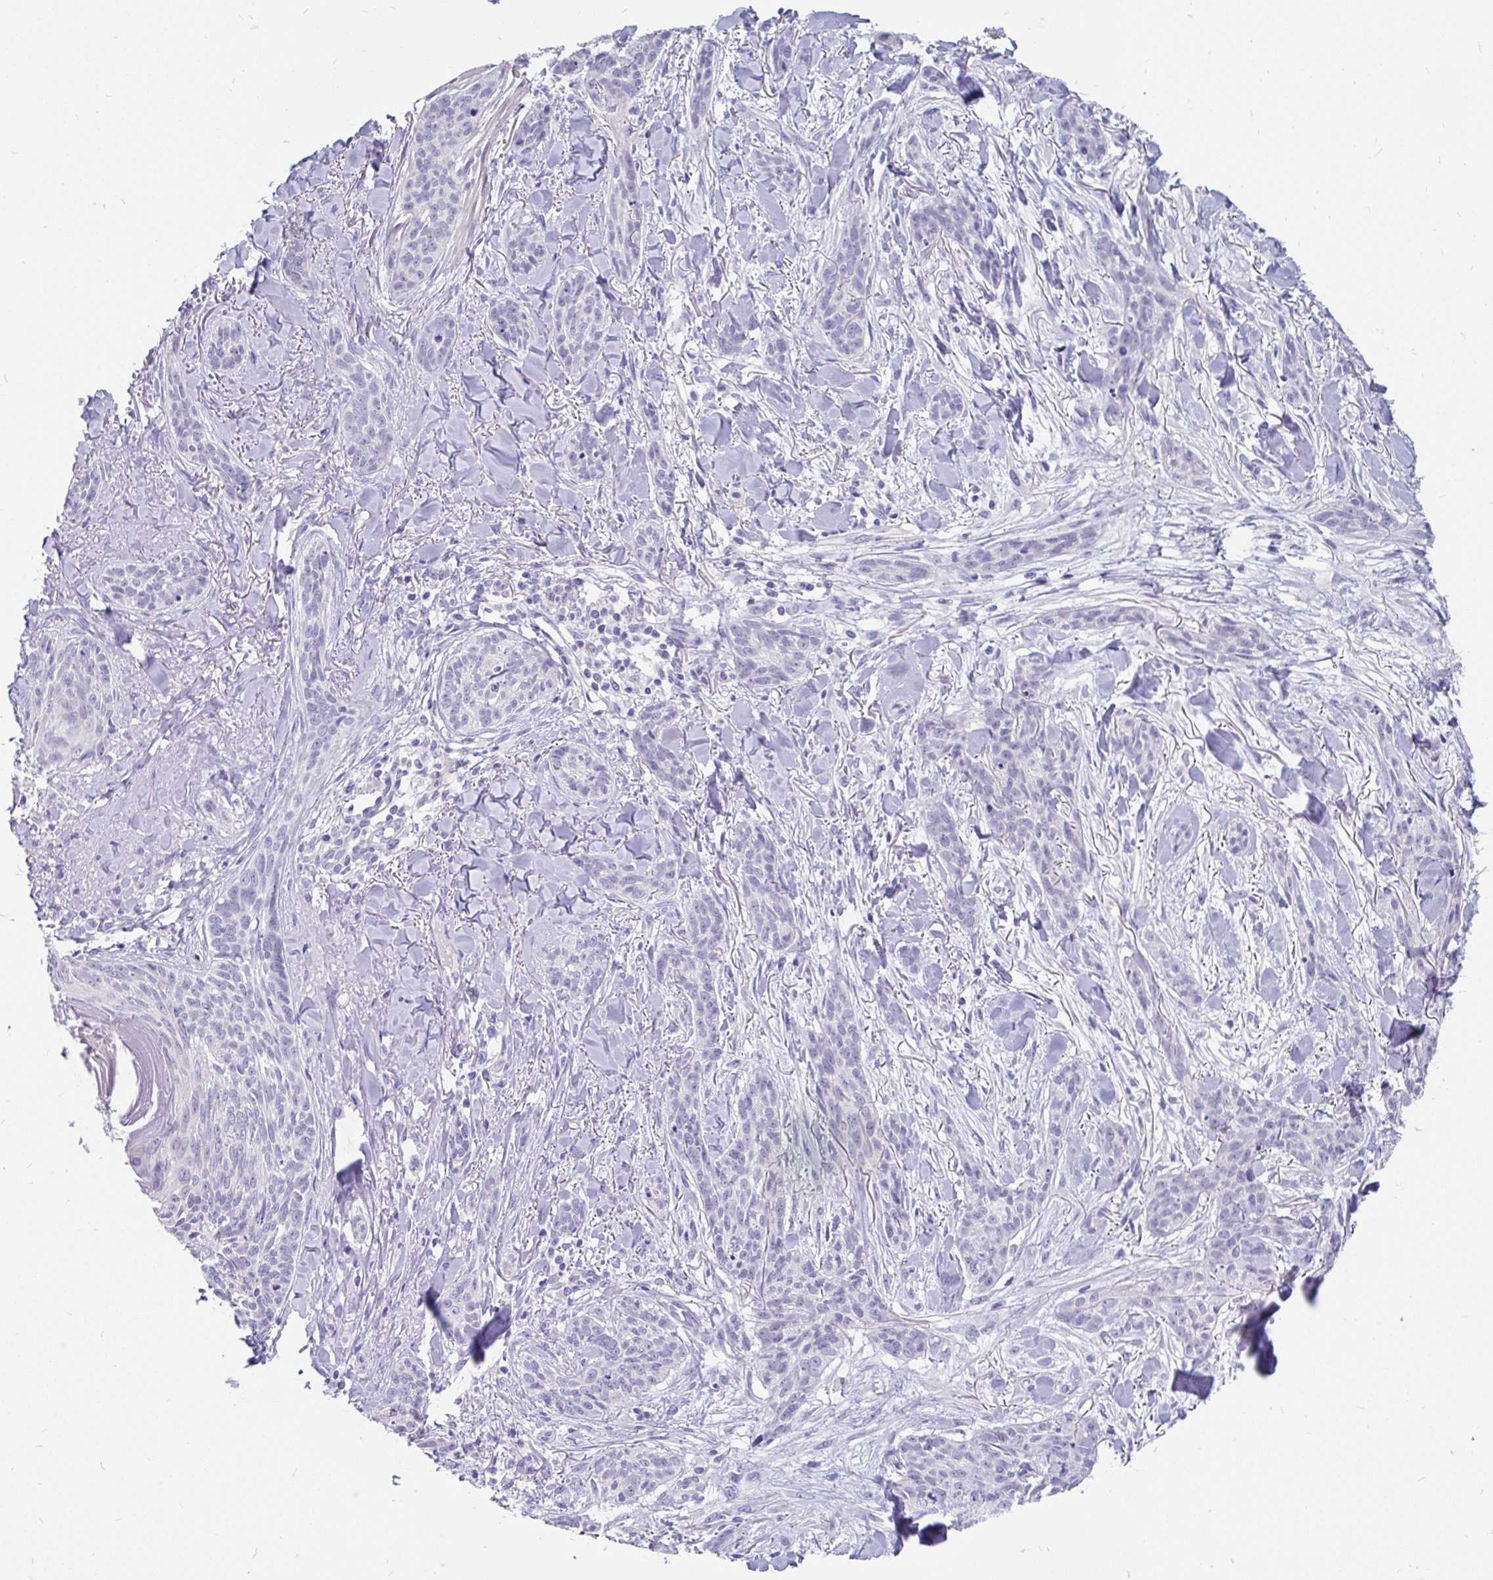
{"staining": {"intensity": "negative", "quantity": "none", "location": "none"}, "tissue": "skin cancer", "cell_type": "Tumor cells", "image_type": "cancer", "snomed": [{"axis": "morphology", "description": "Basal cell carcinoma"}, {"axis": "topography", "description": "Skin"}], "caption": "Tumor cells show no significant protein staining in skin cancer.", "gene": "INTS5", "patient": {"sex": "male", "age": 52}}